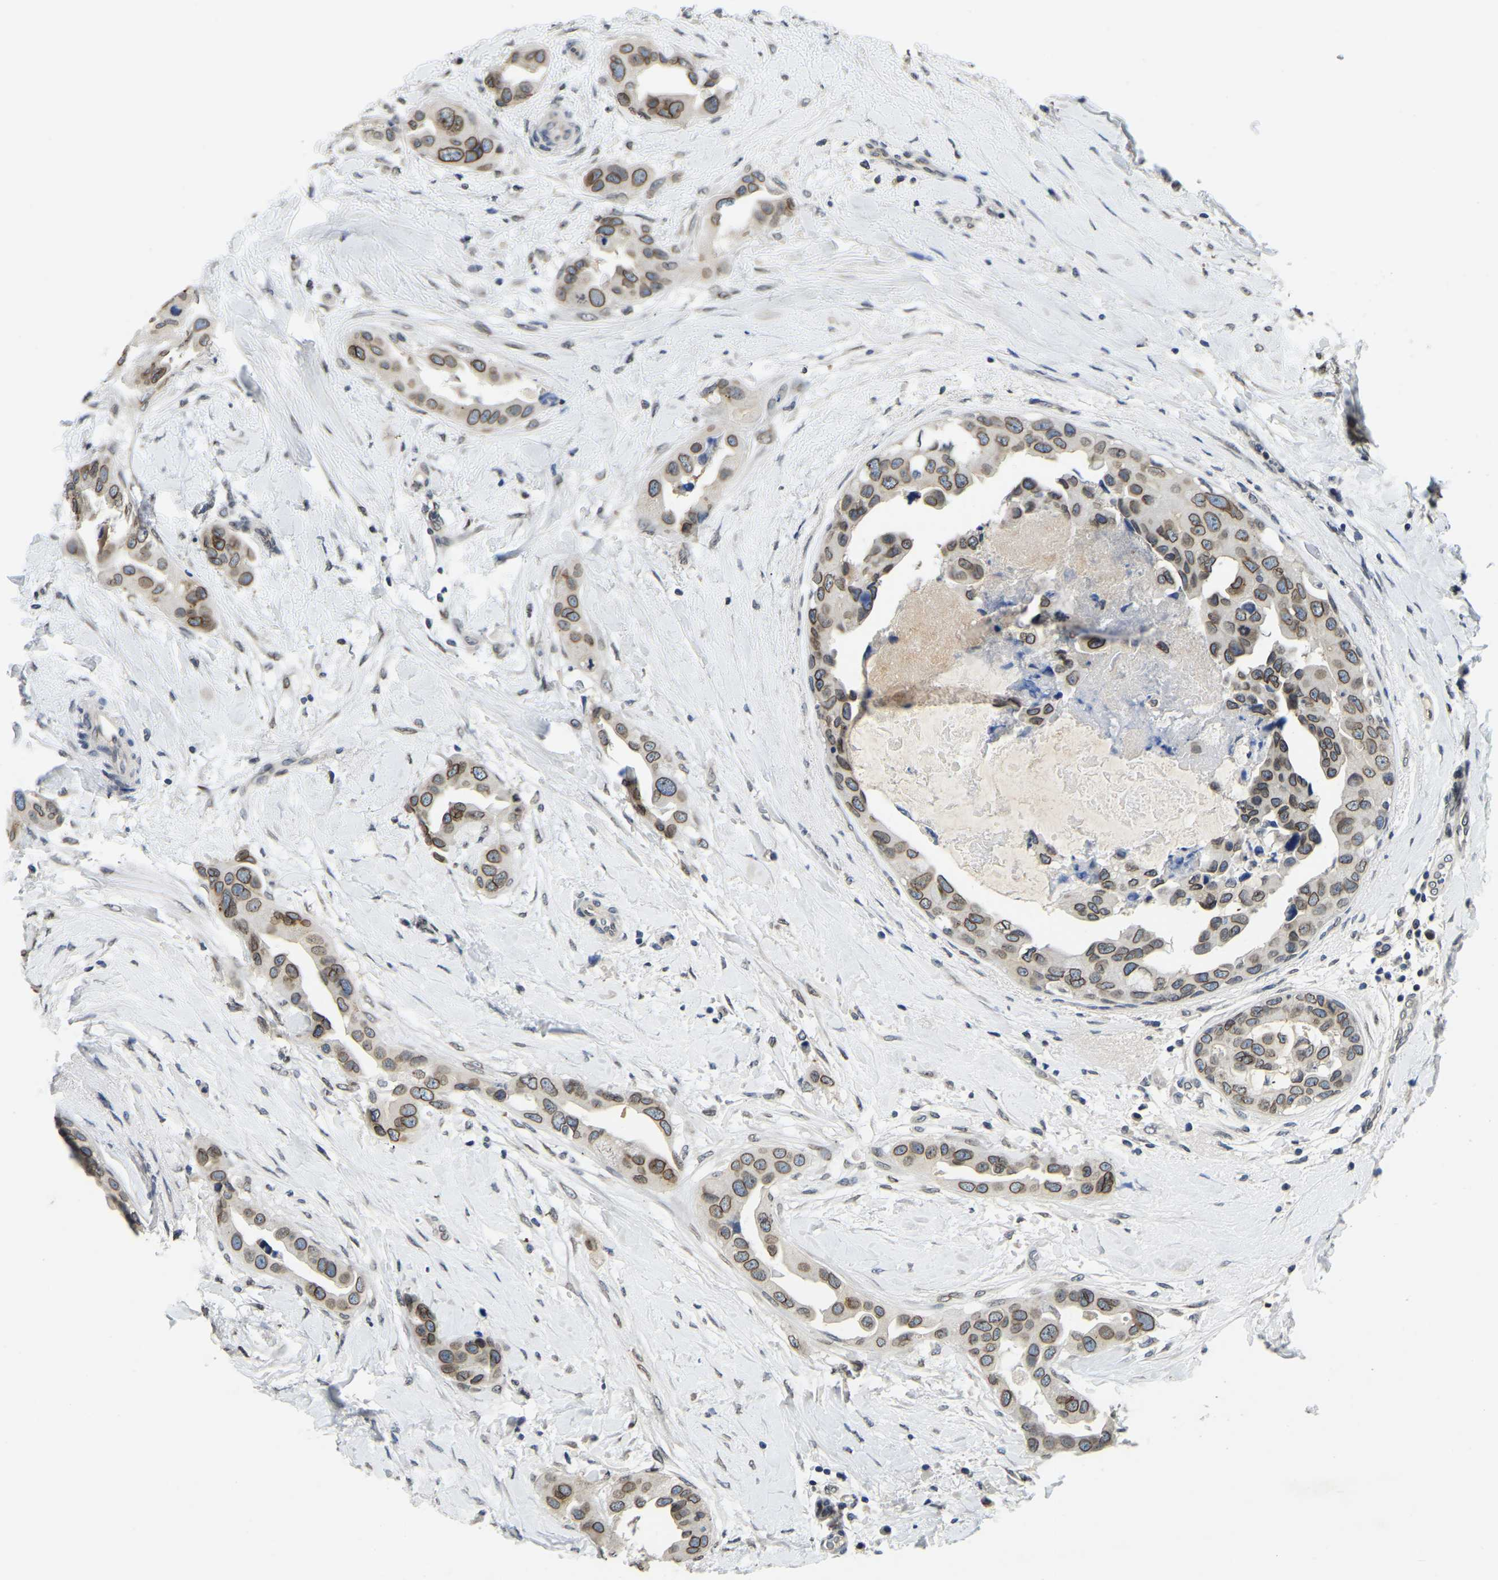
{"staining": {"intensity": "moderate", "quantity": ">75%", "location": "cytoplasmic/membranous,nuclear"}, "tissue": "breast cancer", "cell_type": "Tumor cells", "image_type": "cancer", "snomed": [{"axis": "morphology", "description": "Duct carcinoma"}, {"axis": "topography", "description": "Breast"}], "caption": "Brown immunohistochemical staining in human breast cancer (invasive ductal carcinoma) reveals moderate cytoplasmic/membranous and nuclear positivity in about >75% of tumor cells.", "gene": "RANBP2", "patient": {"sex": "female", "age": 40}}